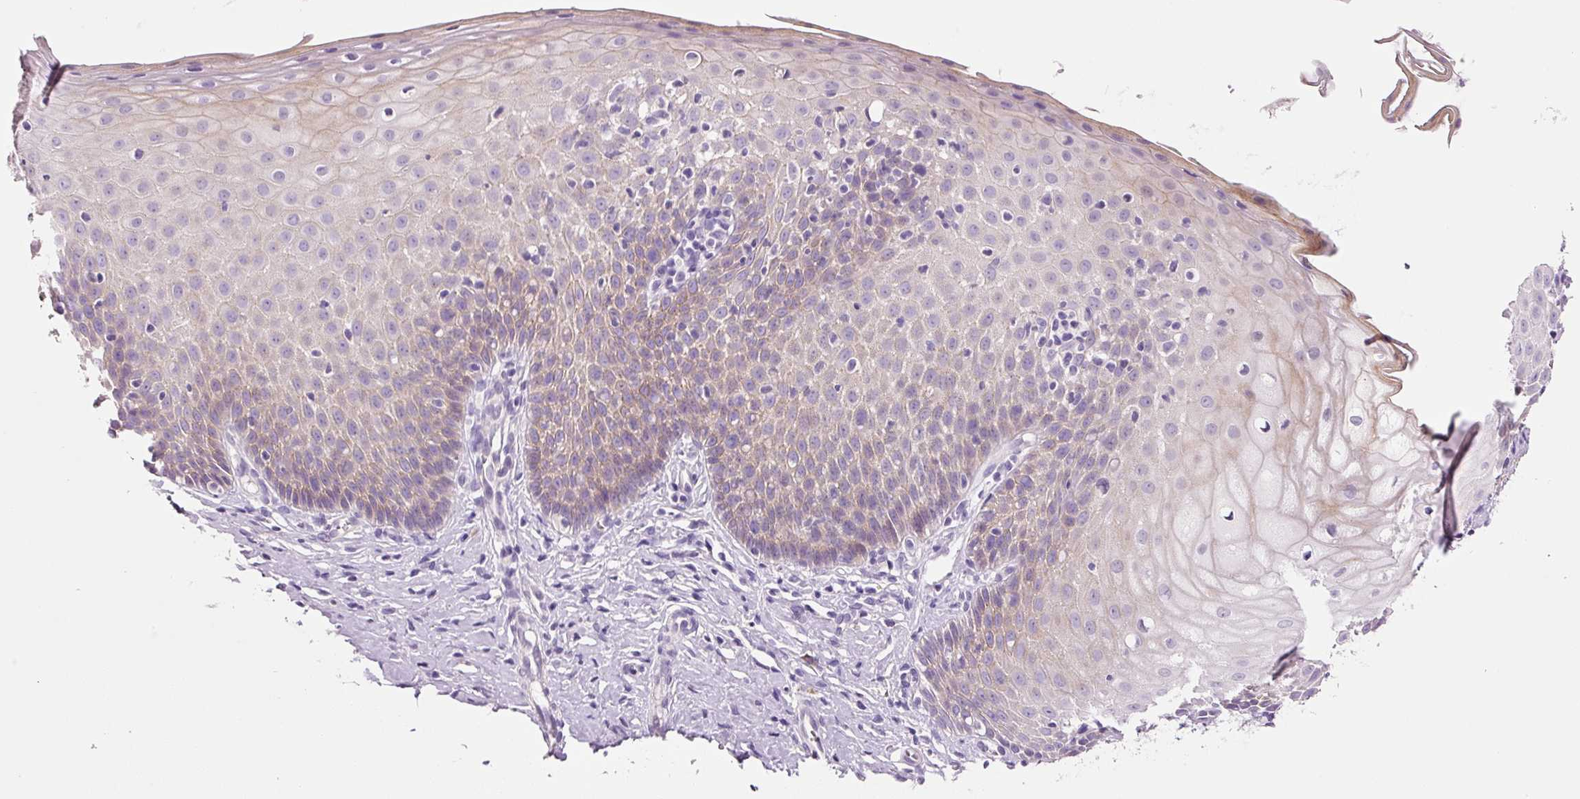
{"staining": {"intensity": "negative", "quantity": "none", "location": "none"}, "tissue": "cervix", "cell_type": "Glandular cells", "image_type": "normal", "snomed": [{"axis": "morphology", "description": "Normal tissue, NOS"}, {"axis": "topography", "description": "Cervix"}], "caption": "High power microscopy photomicrograph of an immunohistochemistry photomicrograph of normal cervix, revealing no significant positivity in glandular cells.", "gene": "TENT5C", "patient": {"sex": "female", "age": 36}}